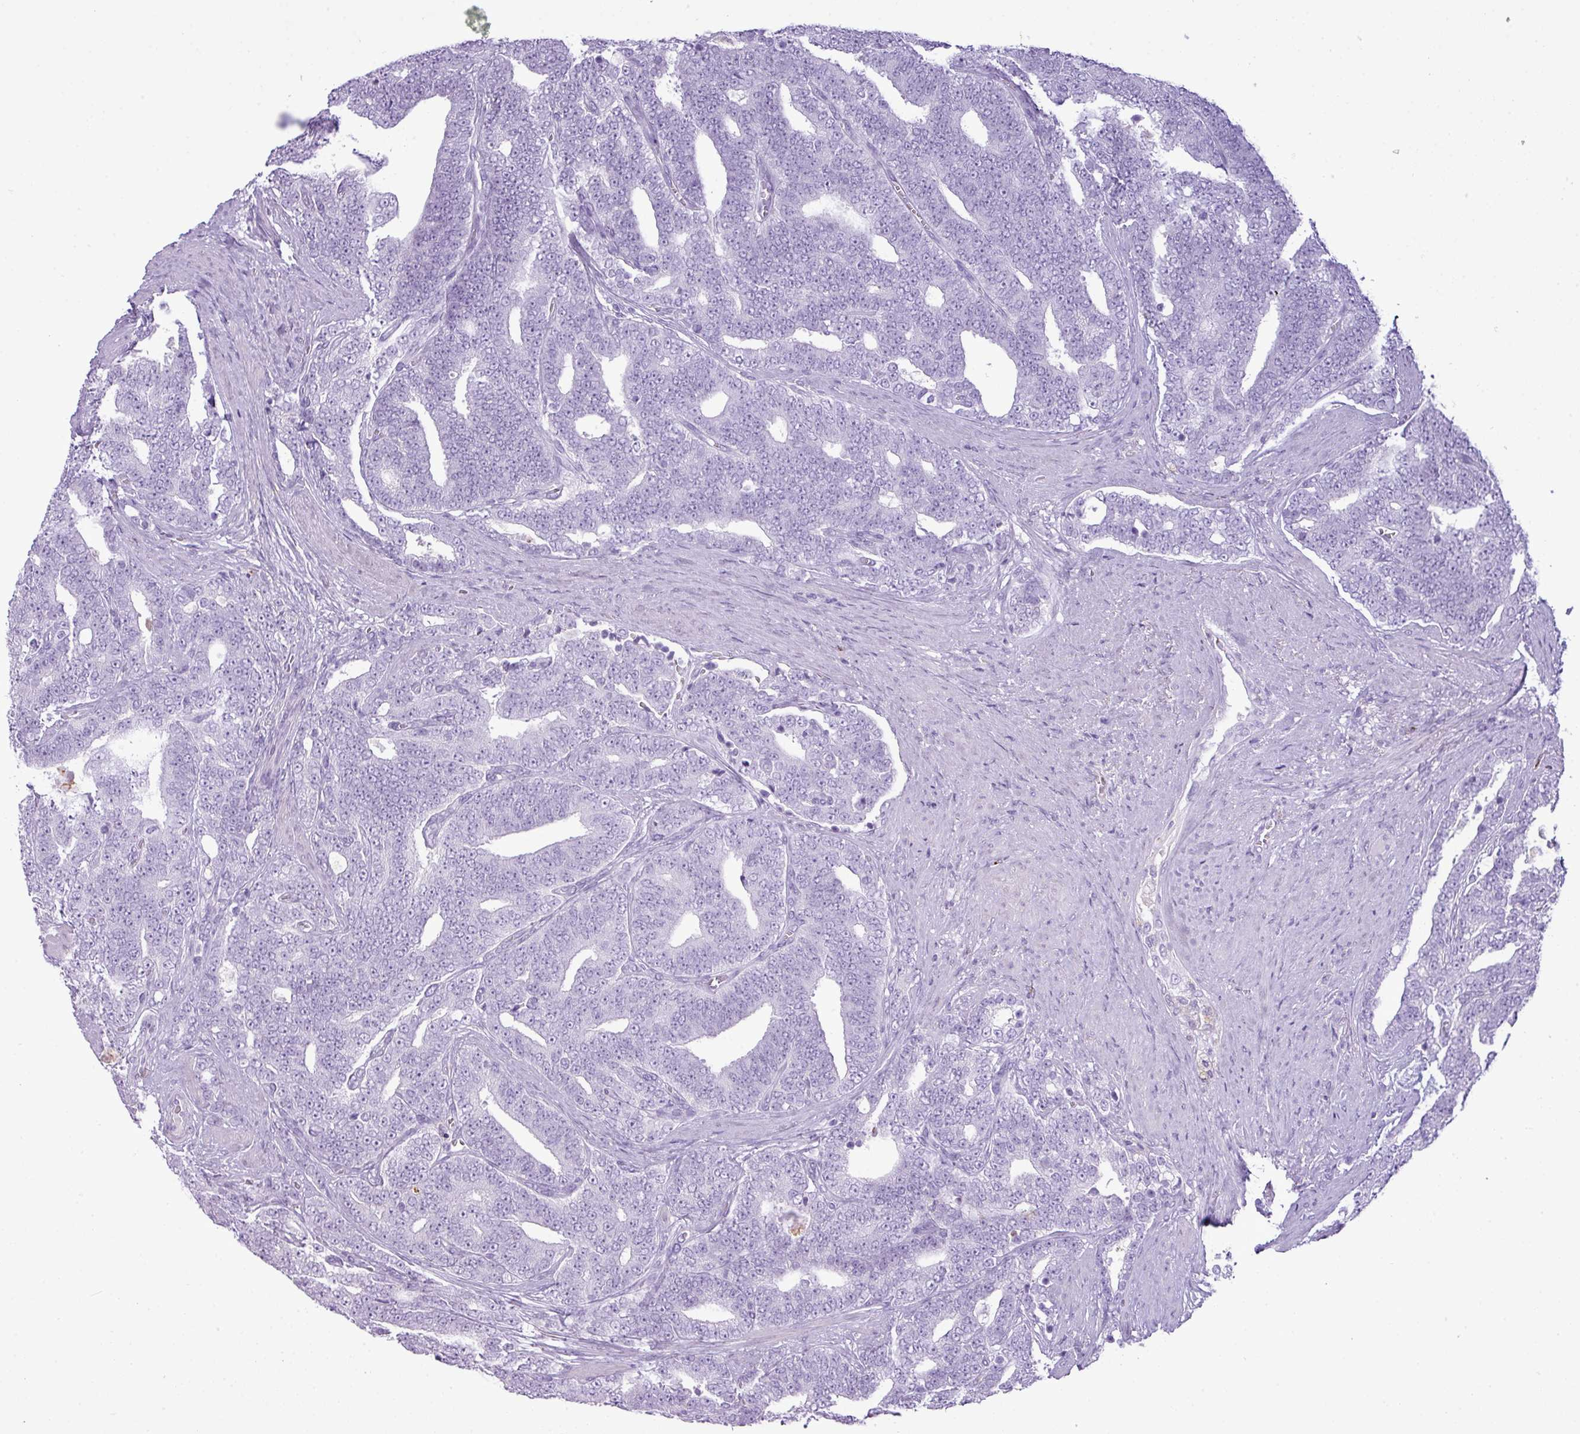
{"staining": {"intensity": "negative", "quantity": "none", "location": "none"}, "tissue": "prostate cancer", "cell_type": "Tumor cells", "image_type": "cancer", "snomed": [{"axis": "morphology", "description": "Adenocarcinoma, High grade"}, {"axis": "topography", "description": "Prostate and seminal vesicle, NOS"}], "caption": "DAB immunohistochemical staining of prostate cancer (high-grade adenocarcinoma) reveals no significant staining in tumor cells.", "gene": "RBMXL2", "patient": {"sex": "male", "age": 67}}